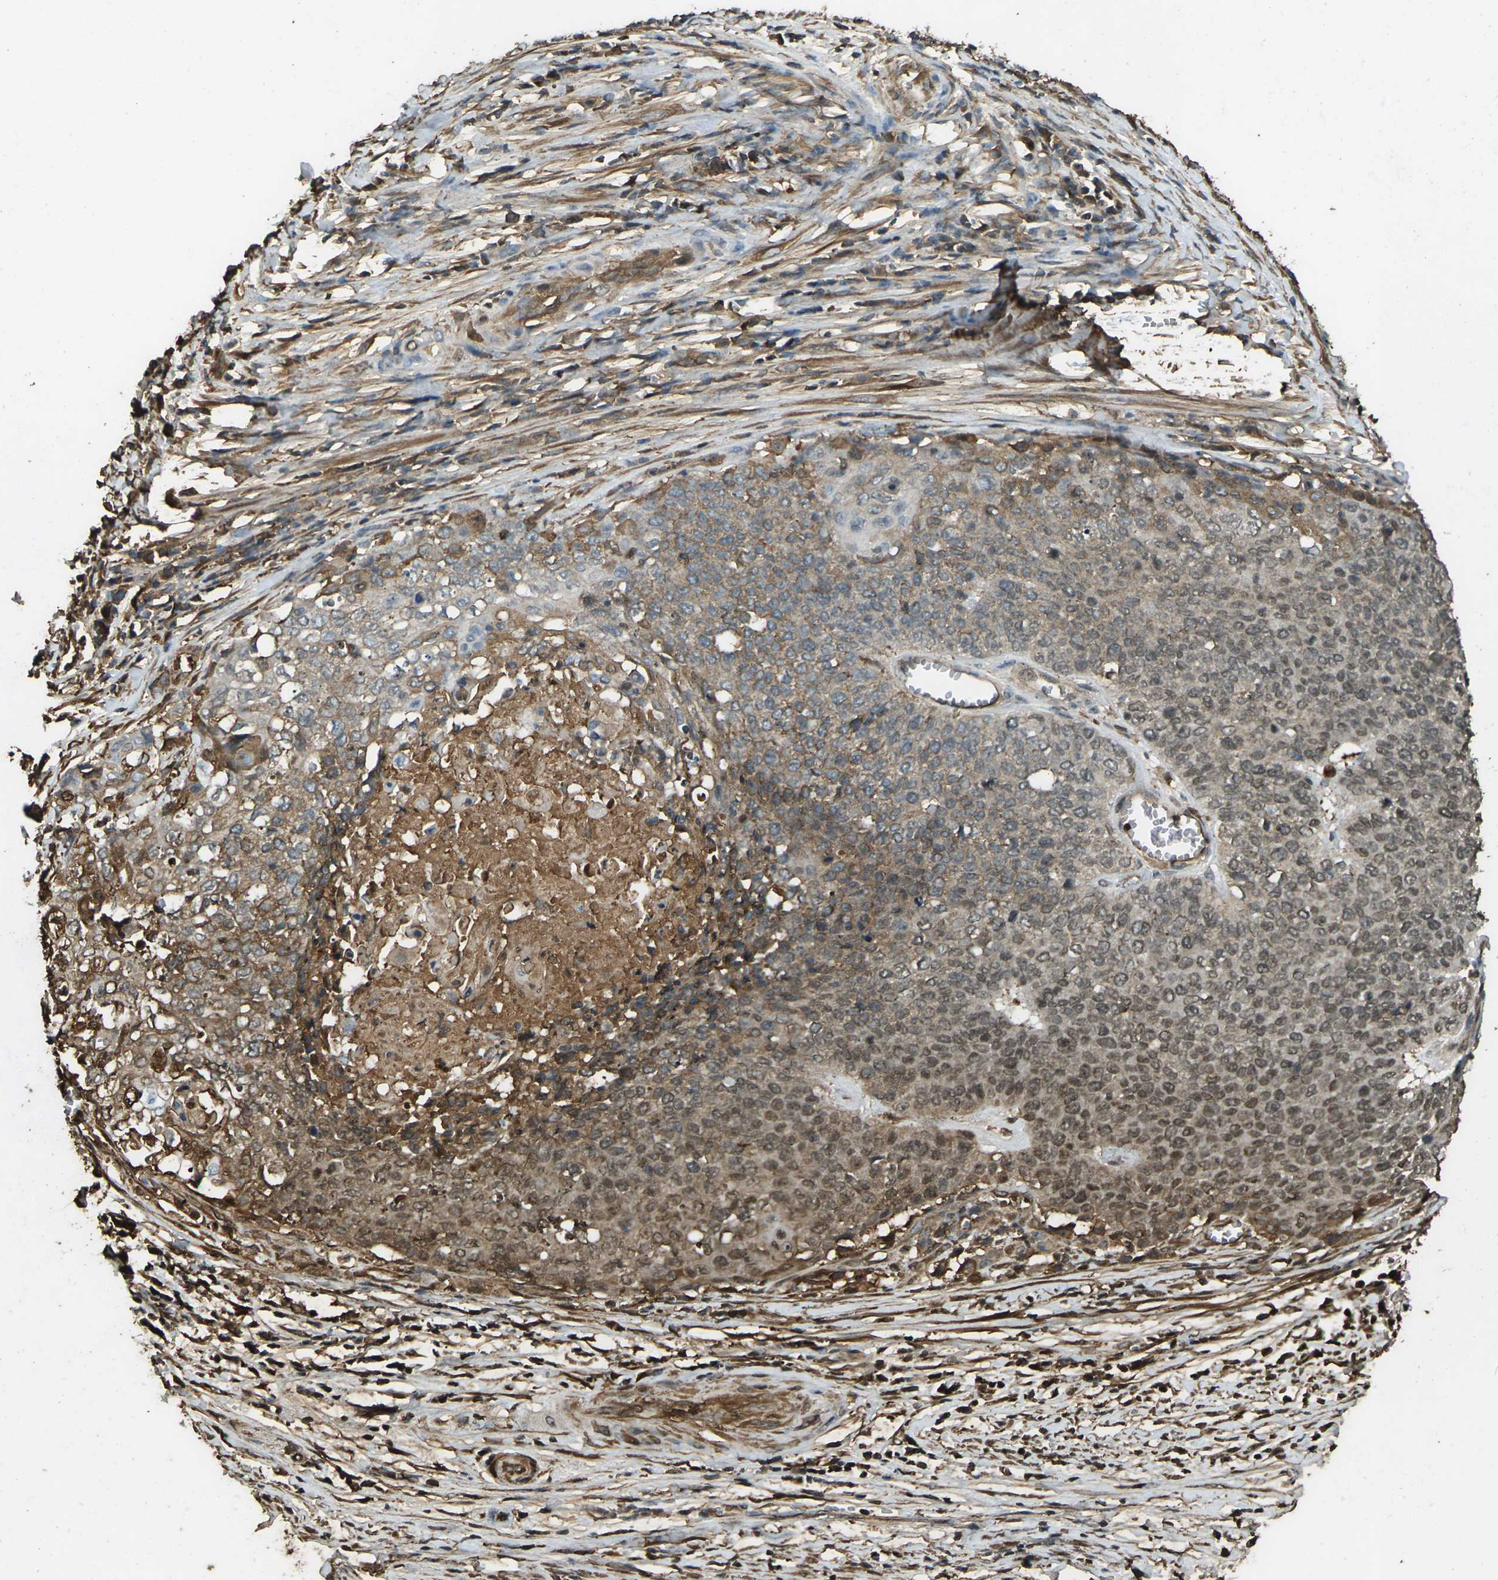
{"staining": {"intensity": "moderate", "quantity": ">75%", "location": "cytoplasmic/membranous"}, "tissue": "cervical cancer", "cell_type": "Tumor cells", "image_type": "cancer", "snomed": [{"axis": "morphology", "description": "Squamous cell carcinoma, NOS"}, {"axis": "topography", "description": "Cervix"}], "caption": "Cervical squamous cell carcinoma stained with a protein marker exhibits moderate staining in tumor cells.", "gene": "CYP1B1", "patient": {"sex": "female", "age": 39}}